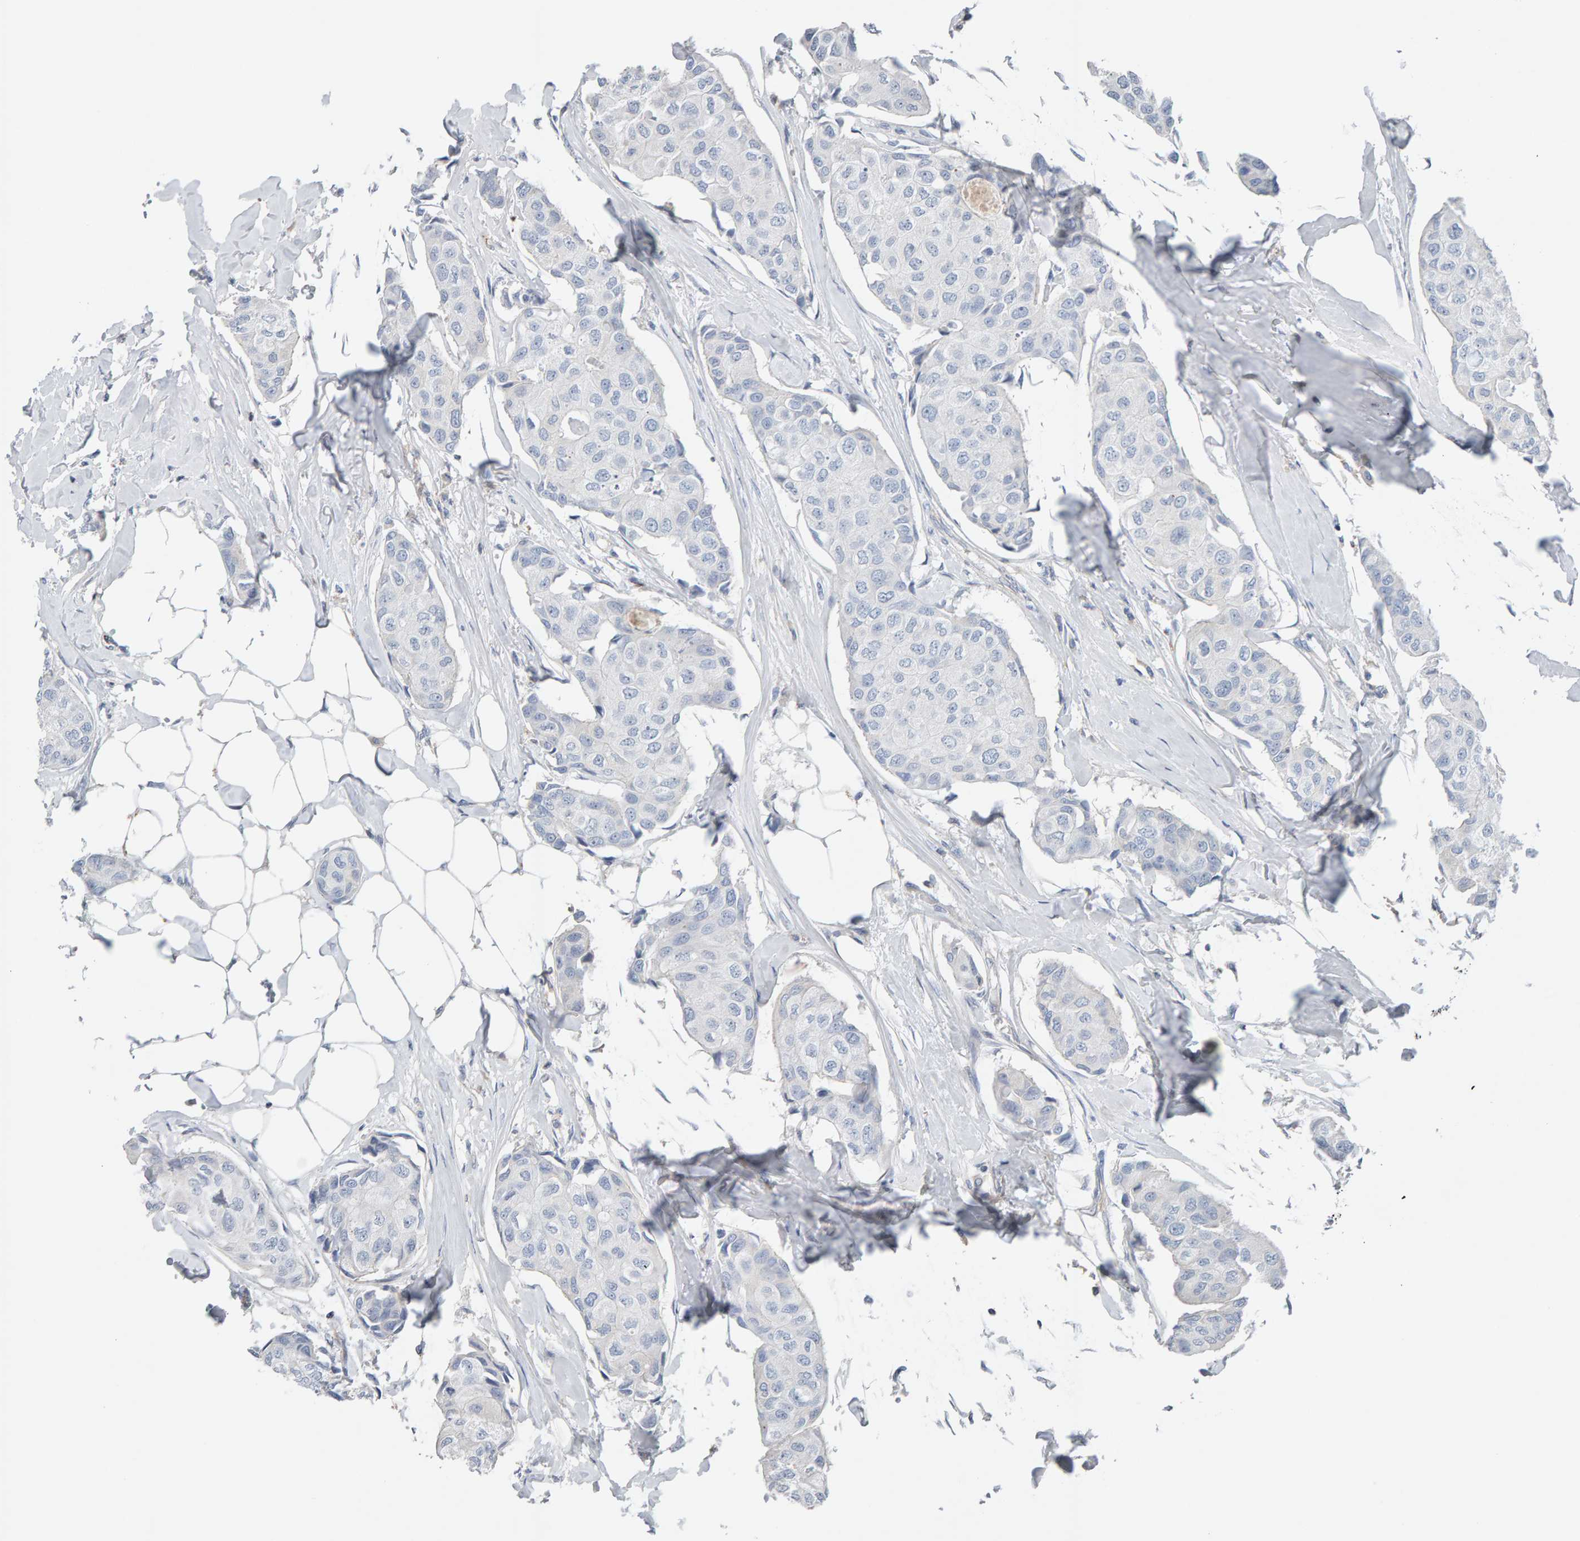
{"staining": {"intensity": "negative", "quantity": "none", "location": "none"}, "tissue": "breast cancer", "cell_type": "Tumor cells", "image_type": "cancer", "snomed": [{"axis": "morphology", "description": "Duct carcinoma"}, {"axis": "topography", "description": "Breast"}], "caption": "IHC photomicrograph of breast cancer stained for a protein (brown), which exhibits no staining in tumor cells. Nuclei are stained in blue.", "gene": "FYN", "patient": {"sex": "female", "age": 80}}